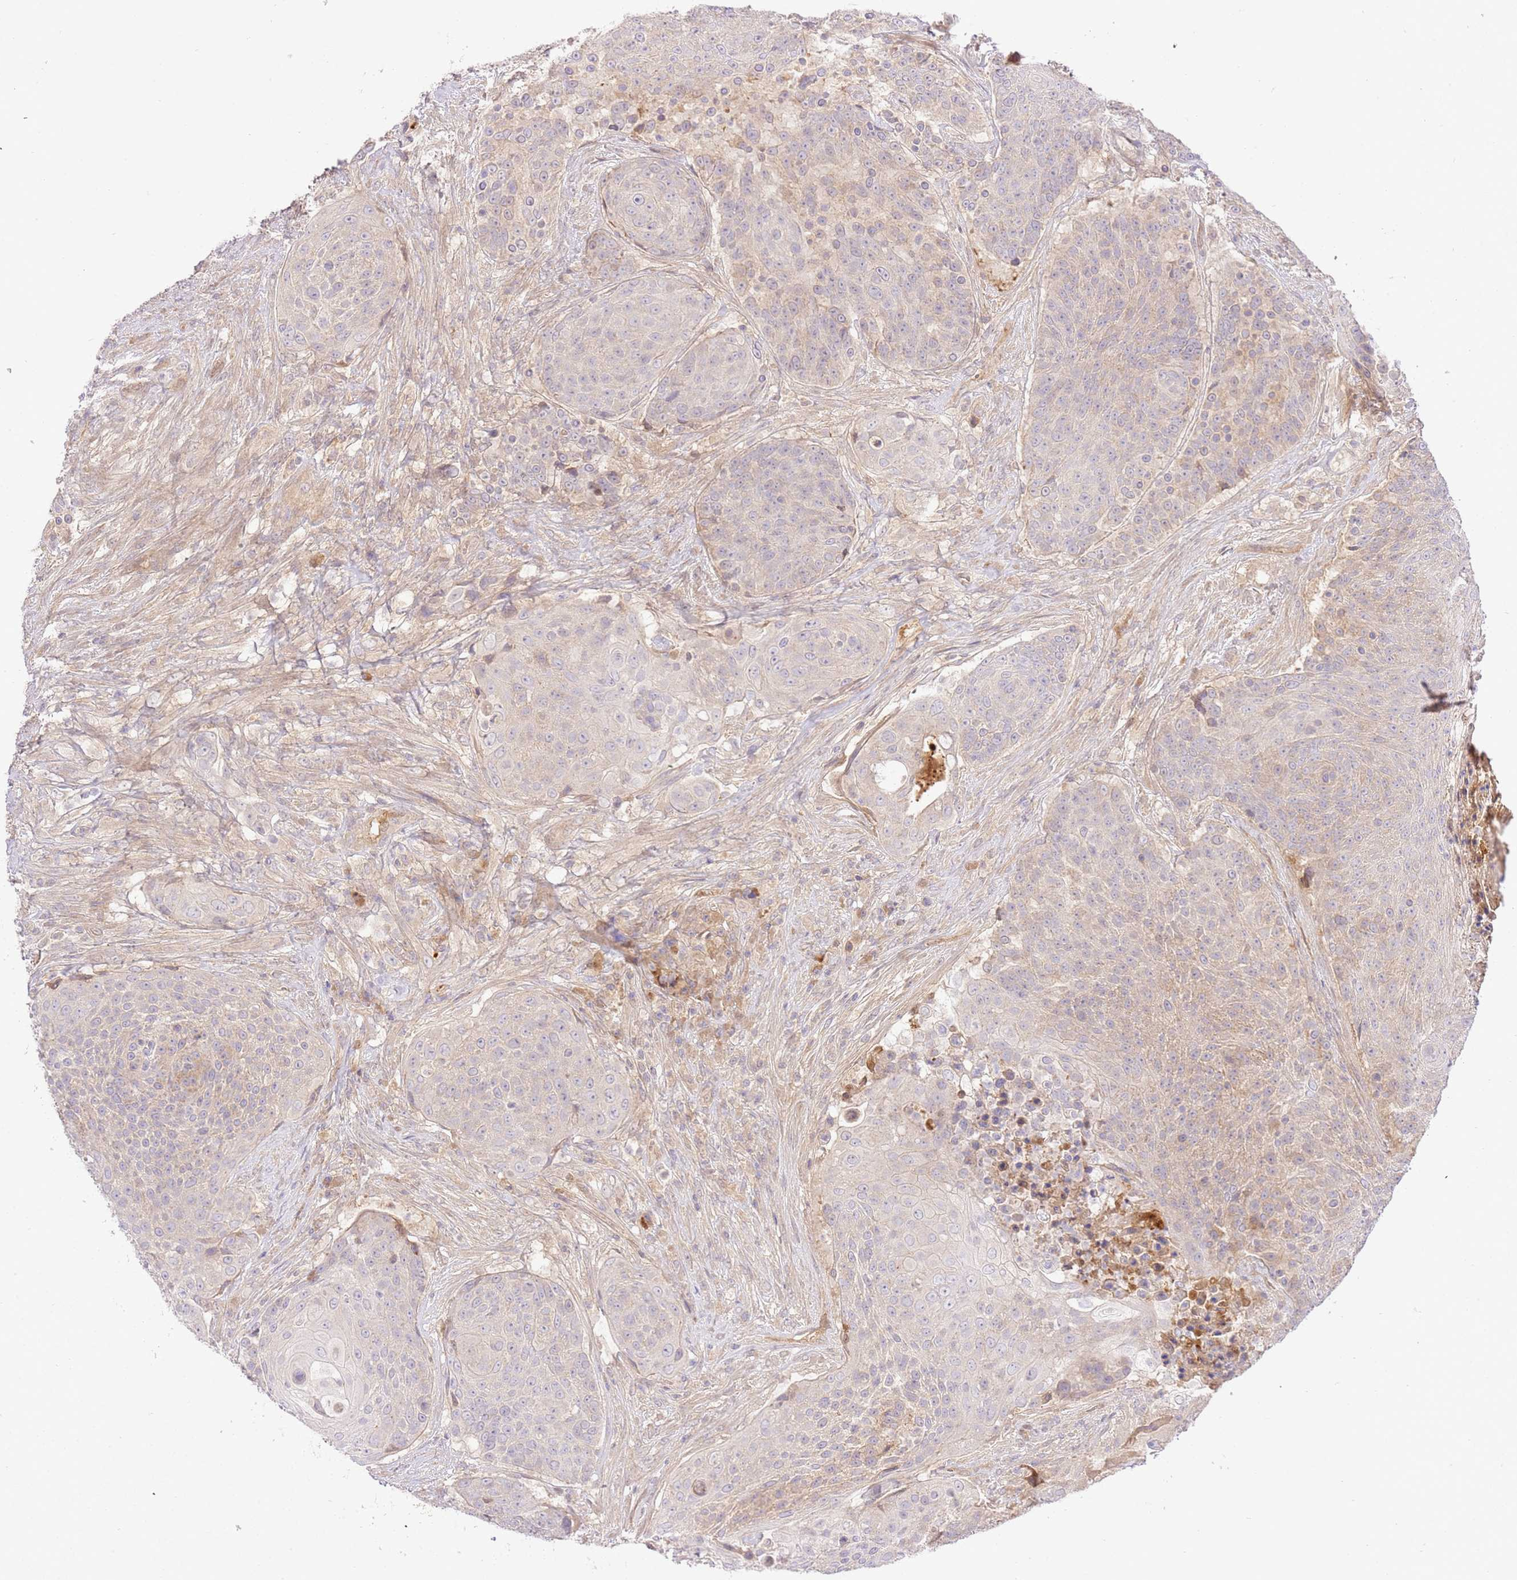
{"staining": {"intensity": "negative", "quantity": "none", "location": "none"}, "tissue": "urothelial cancer", "cell_type": "Tumor cells", "image_type": "cancer", "snomed": [{"axis": "morphology", "description": "Urothelial carcinoma, High grade"}, {"axis": "topography", "description": "Urinary bladder"}], "caption": "IHC histopathology image of neoplastic tissue: human high-grade urothelial carcinoma stained with DAB displays no significant protein staining in tumor cells.", "gene": "C8G", "patient": {"sex": "female", "age": 63}}